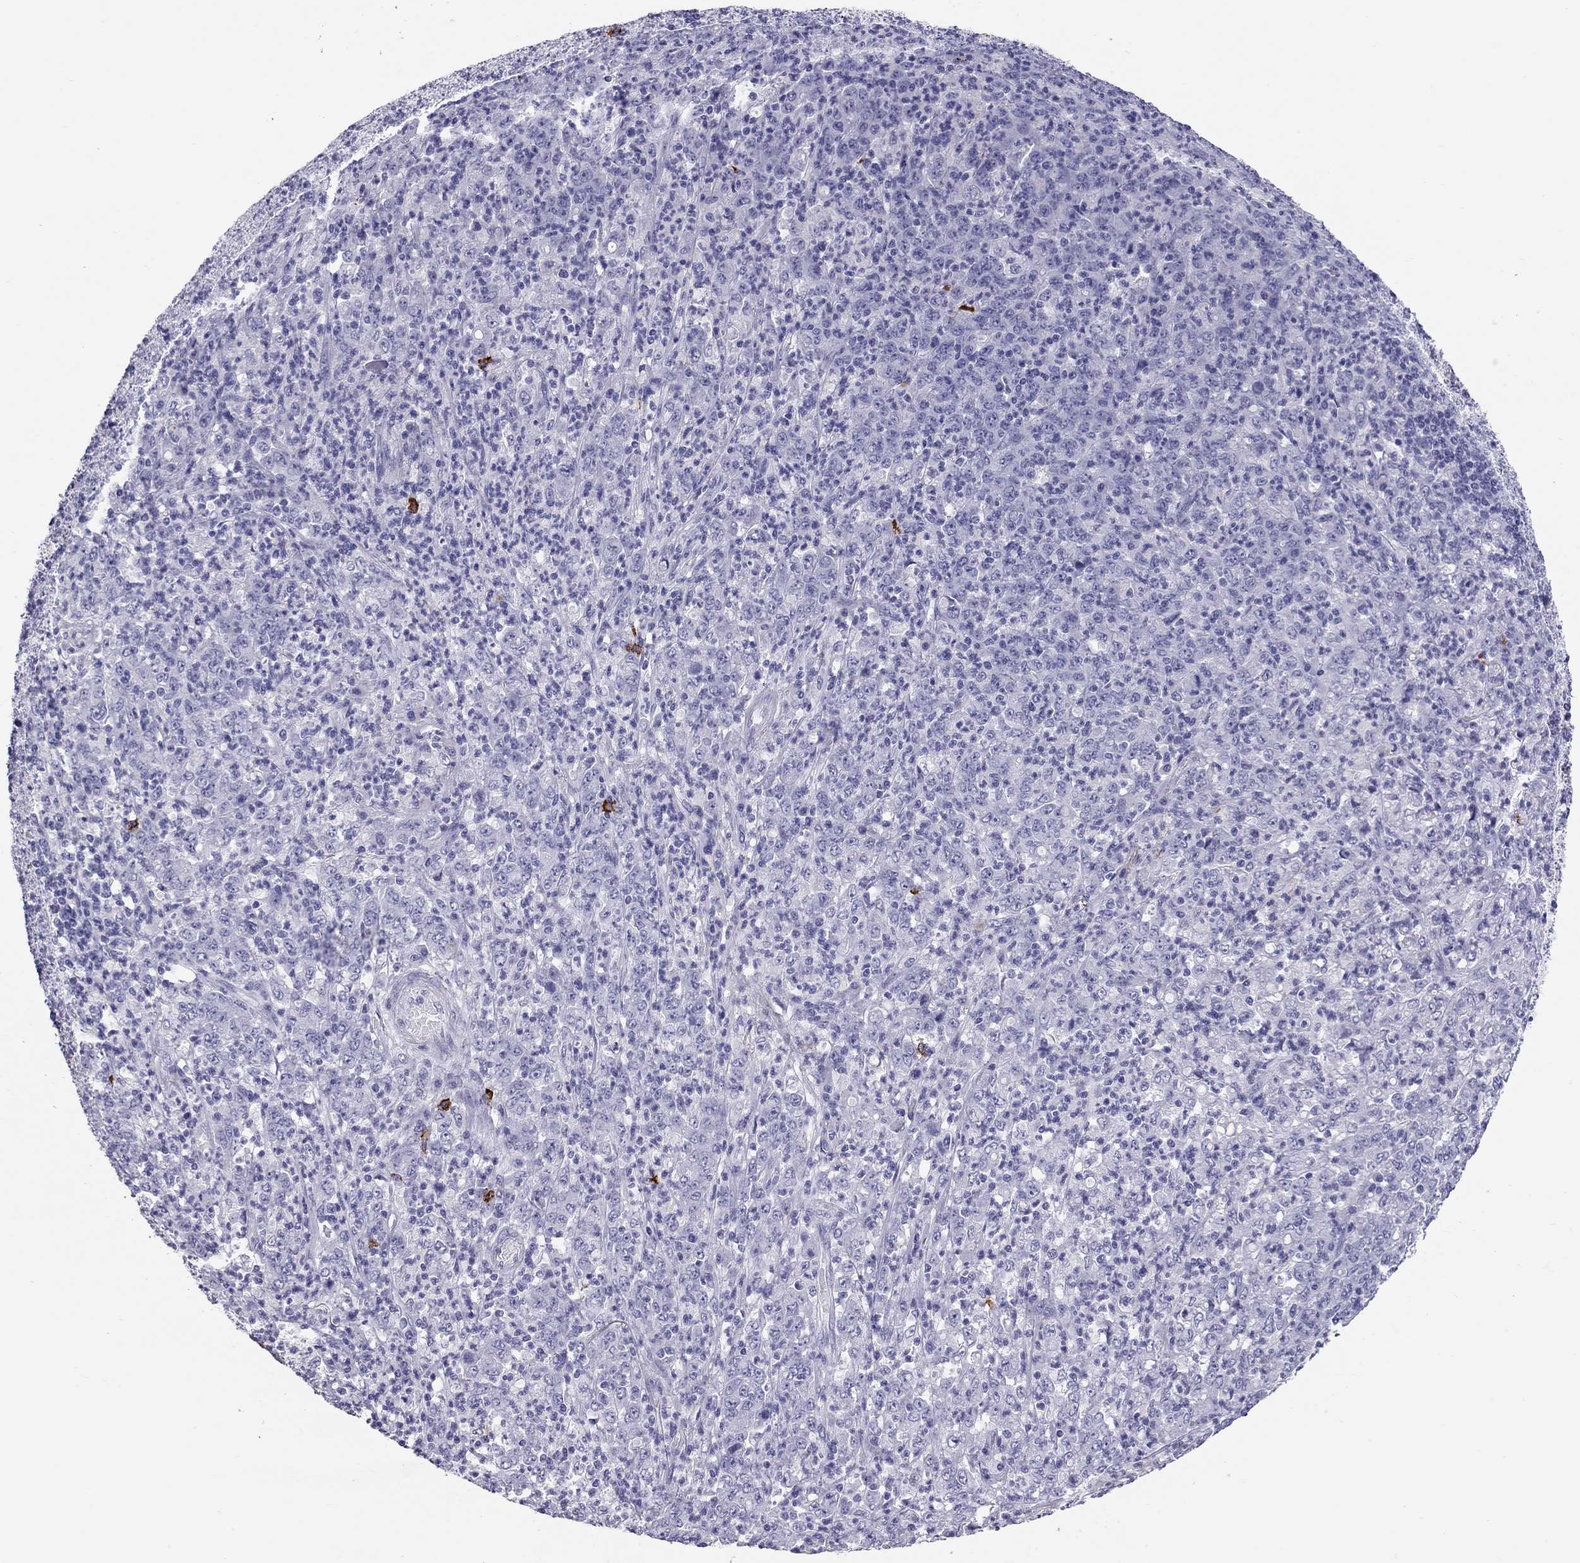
{"staining": {"intensity": "negative", "quantity": "none", "location": "none"}, "tissue": "stomach cancer", "cell_type": "Tumor cells", "image_type": "cancer", "snomed": [{"axis": "morphology", "description": "Adenocarcinoma, NOS"}, {"axis": "topography", "description": "Stomach, lower"}], "caption": "Tumor cells show no significant expression in adenocarcinoma (stomach).", "gene": "IL17REL", "patient": {"sex": "female", "age": 71}}